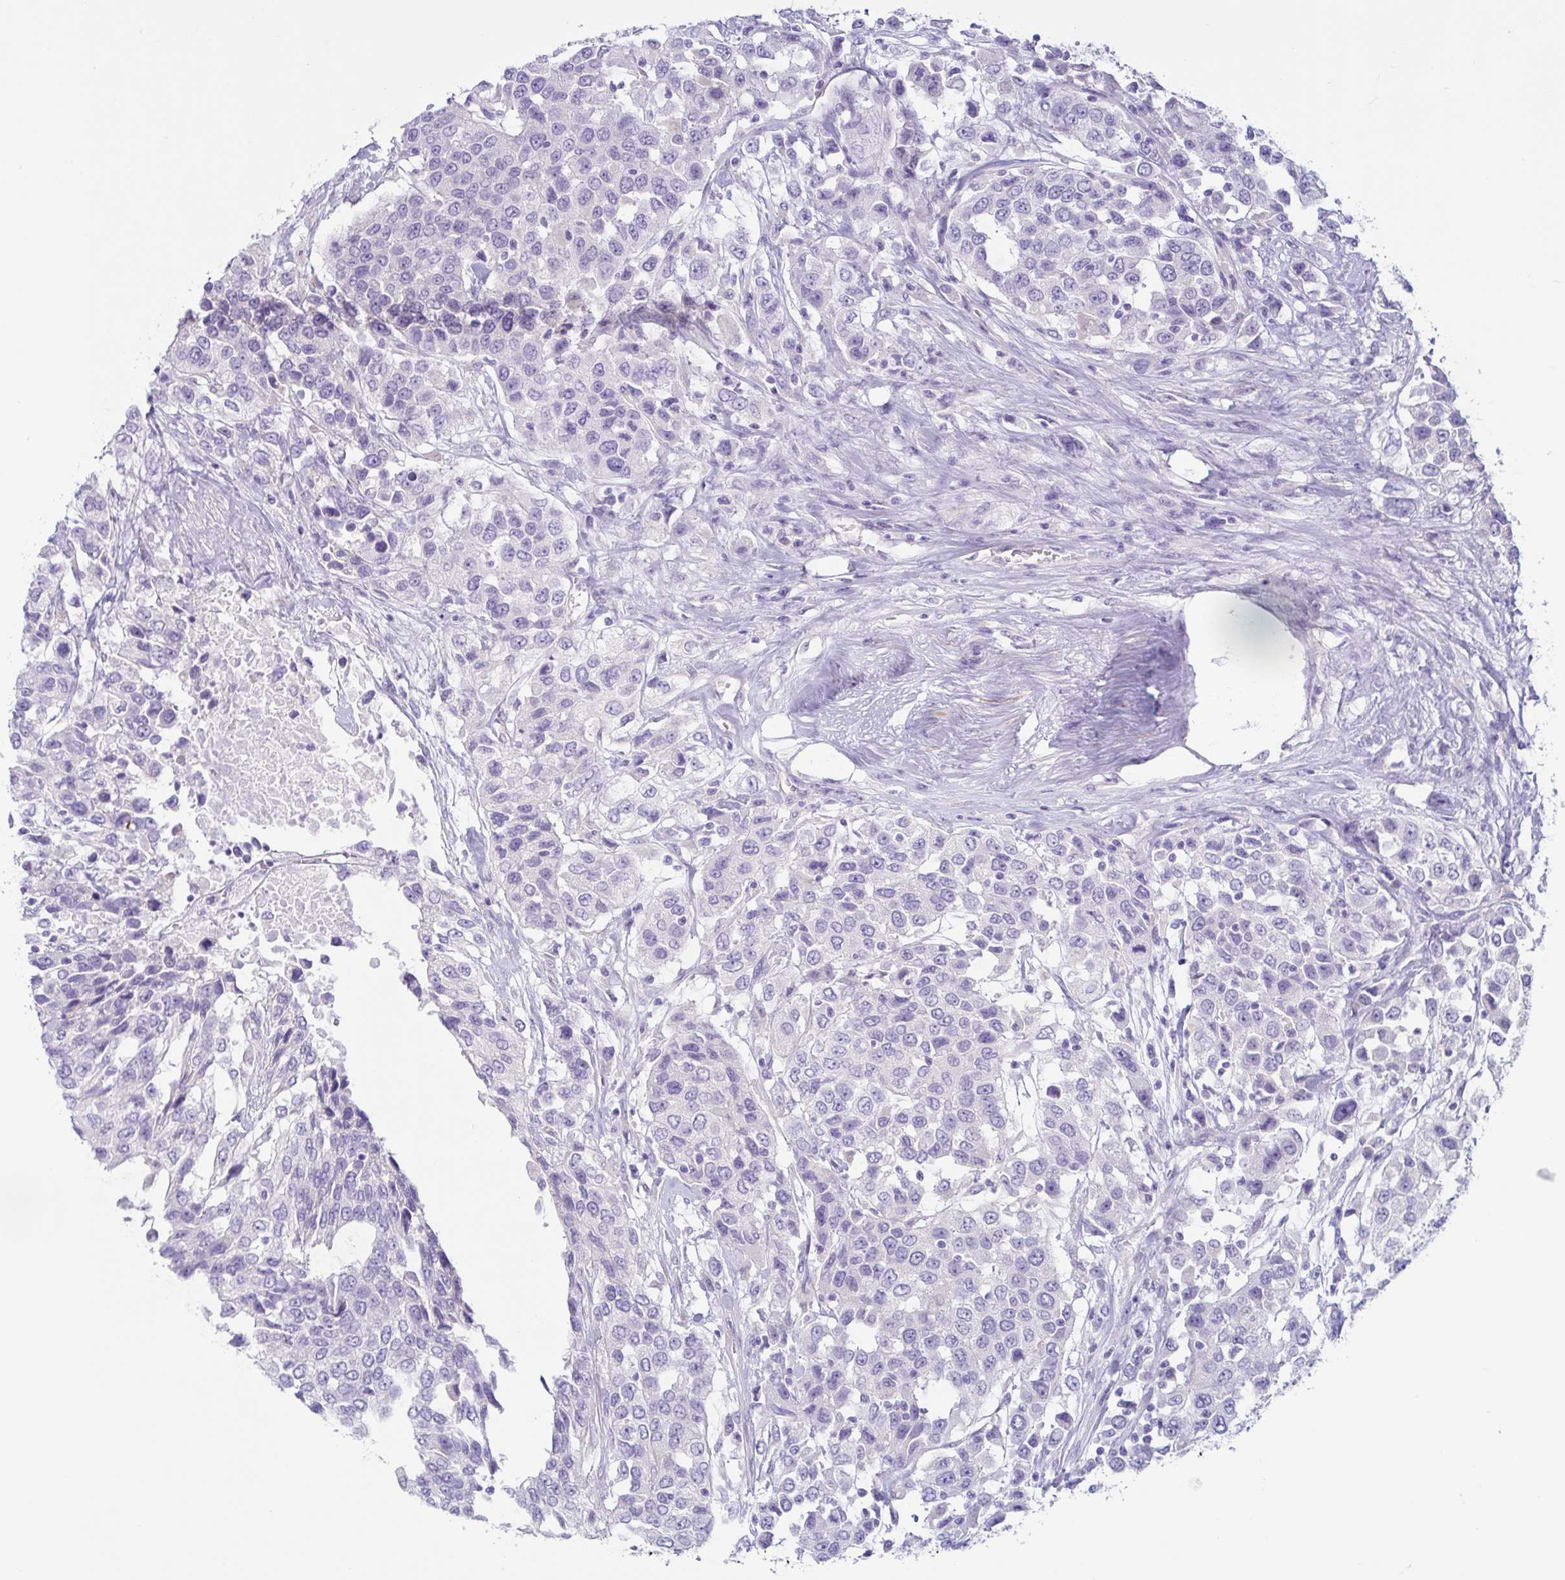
{"staining": {"intensity": "negative", "quantity": "none", "location": "none"}, "tissue": "urothelial cancer", "cell_type": "Tumor cells", "image_type": "cancer", "snomed": [{"axis": "morphology", "description": "Urothelial carcinoma, High grade"}, {"axis": "topography", "description": "Urinary bladder"}], "caption": "Immunohistochemical staining of urothelial cancer exhibits no significant positivity in tumor cells.", "gene": "TNNI2", "patient": {"sex": "female", "age": 80}}